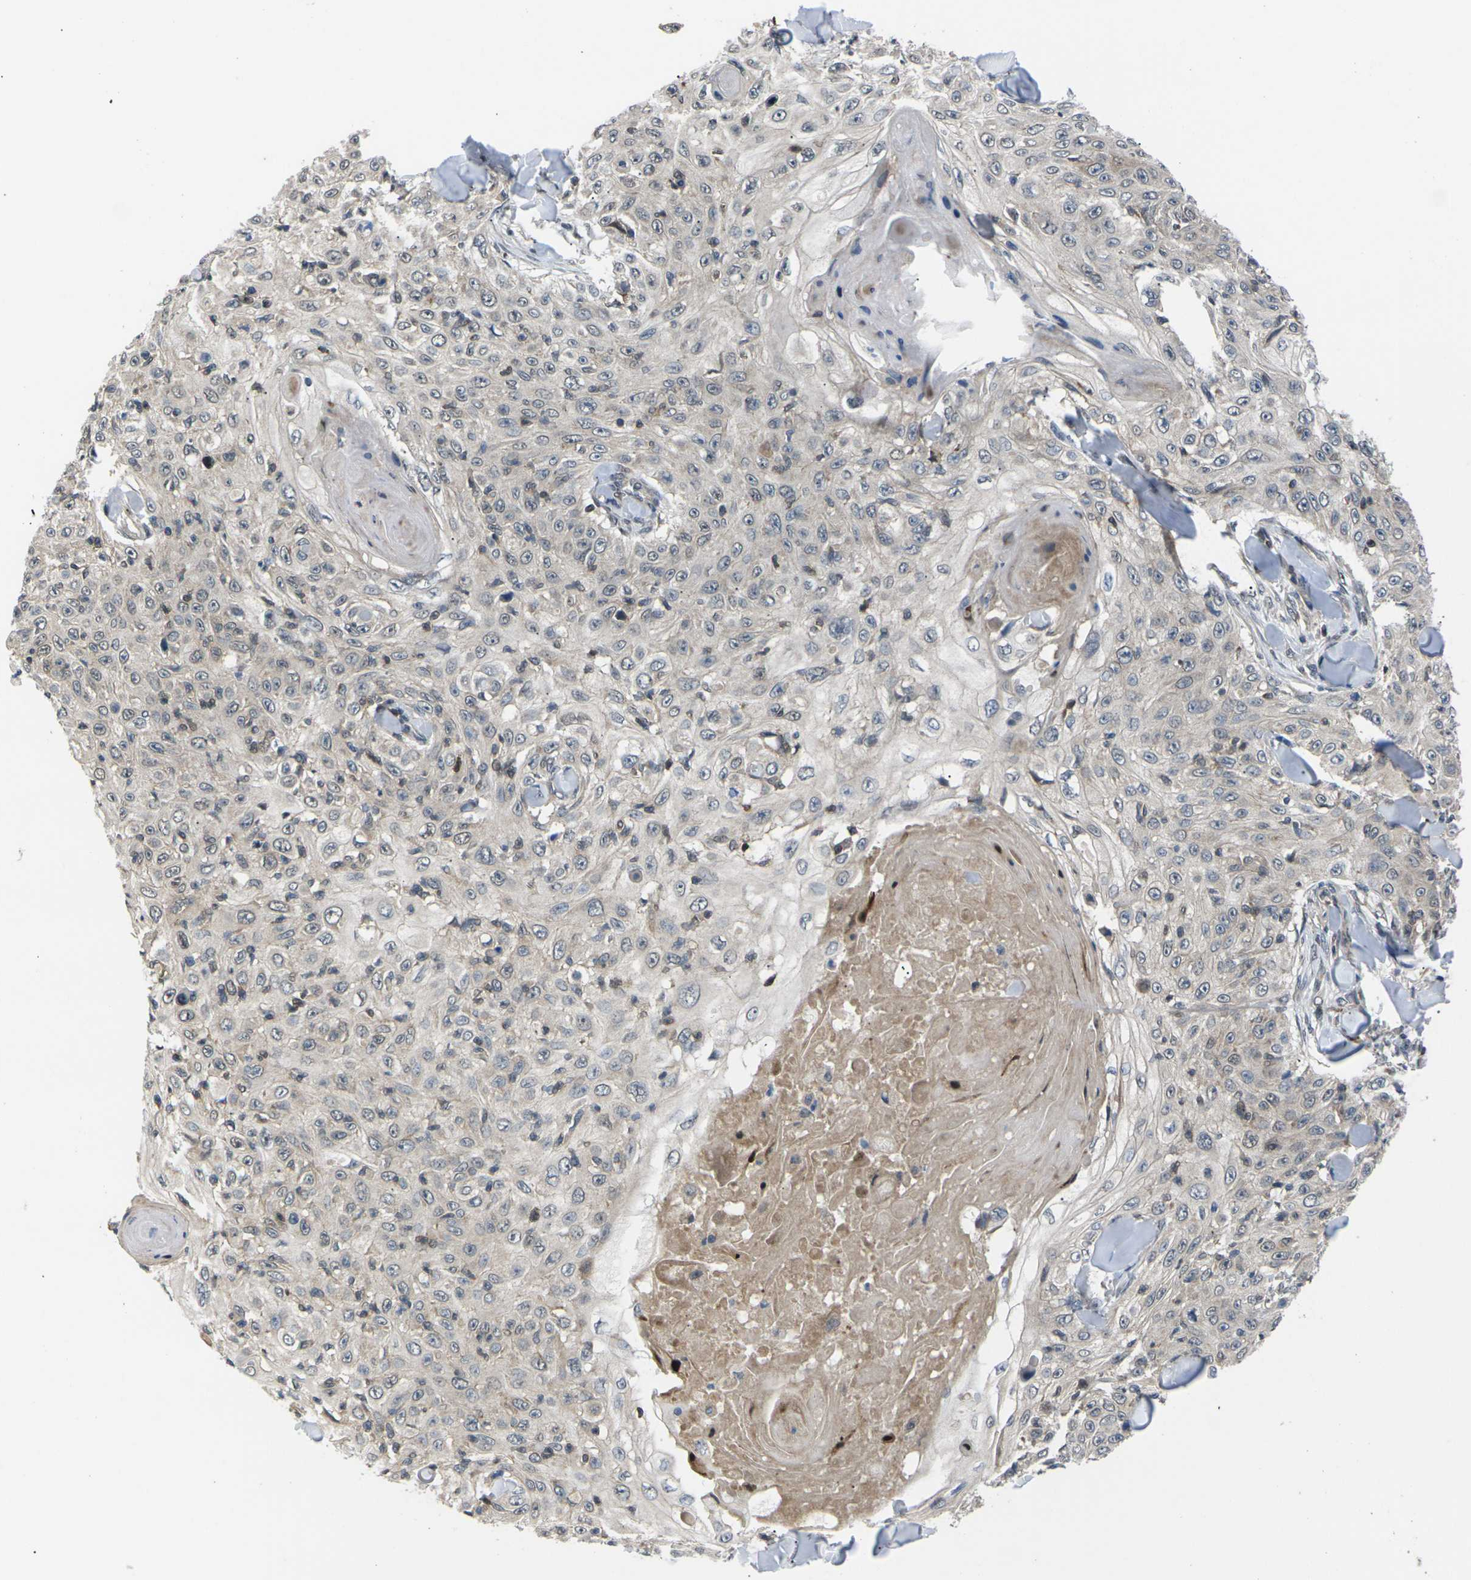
{"staining": {"intensity": "negative", "quantity": "none", "location": "none"}, "tissue": "skin cancer", "cell_type": "Tumor cells", "image_type": "cancer", "snomed": [{"axis": "morphology", "description": "Squamous cell carcinoma, NOS"}, {"axis": "topography", "description": "Skin"}], "caption": "A micrograph of human skin cancer (squamous cell carcinoma) is negative for staining in tumor cells.", "gene": "RPS6KA3", "patient": {"sex": "male", "age": 86}}